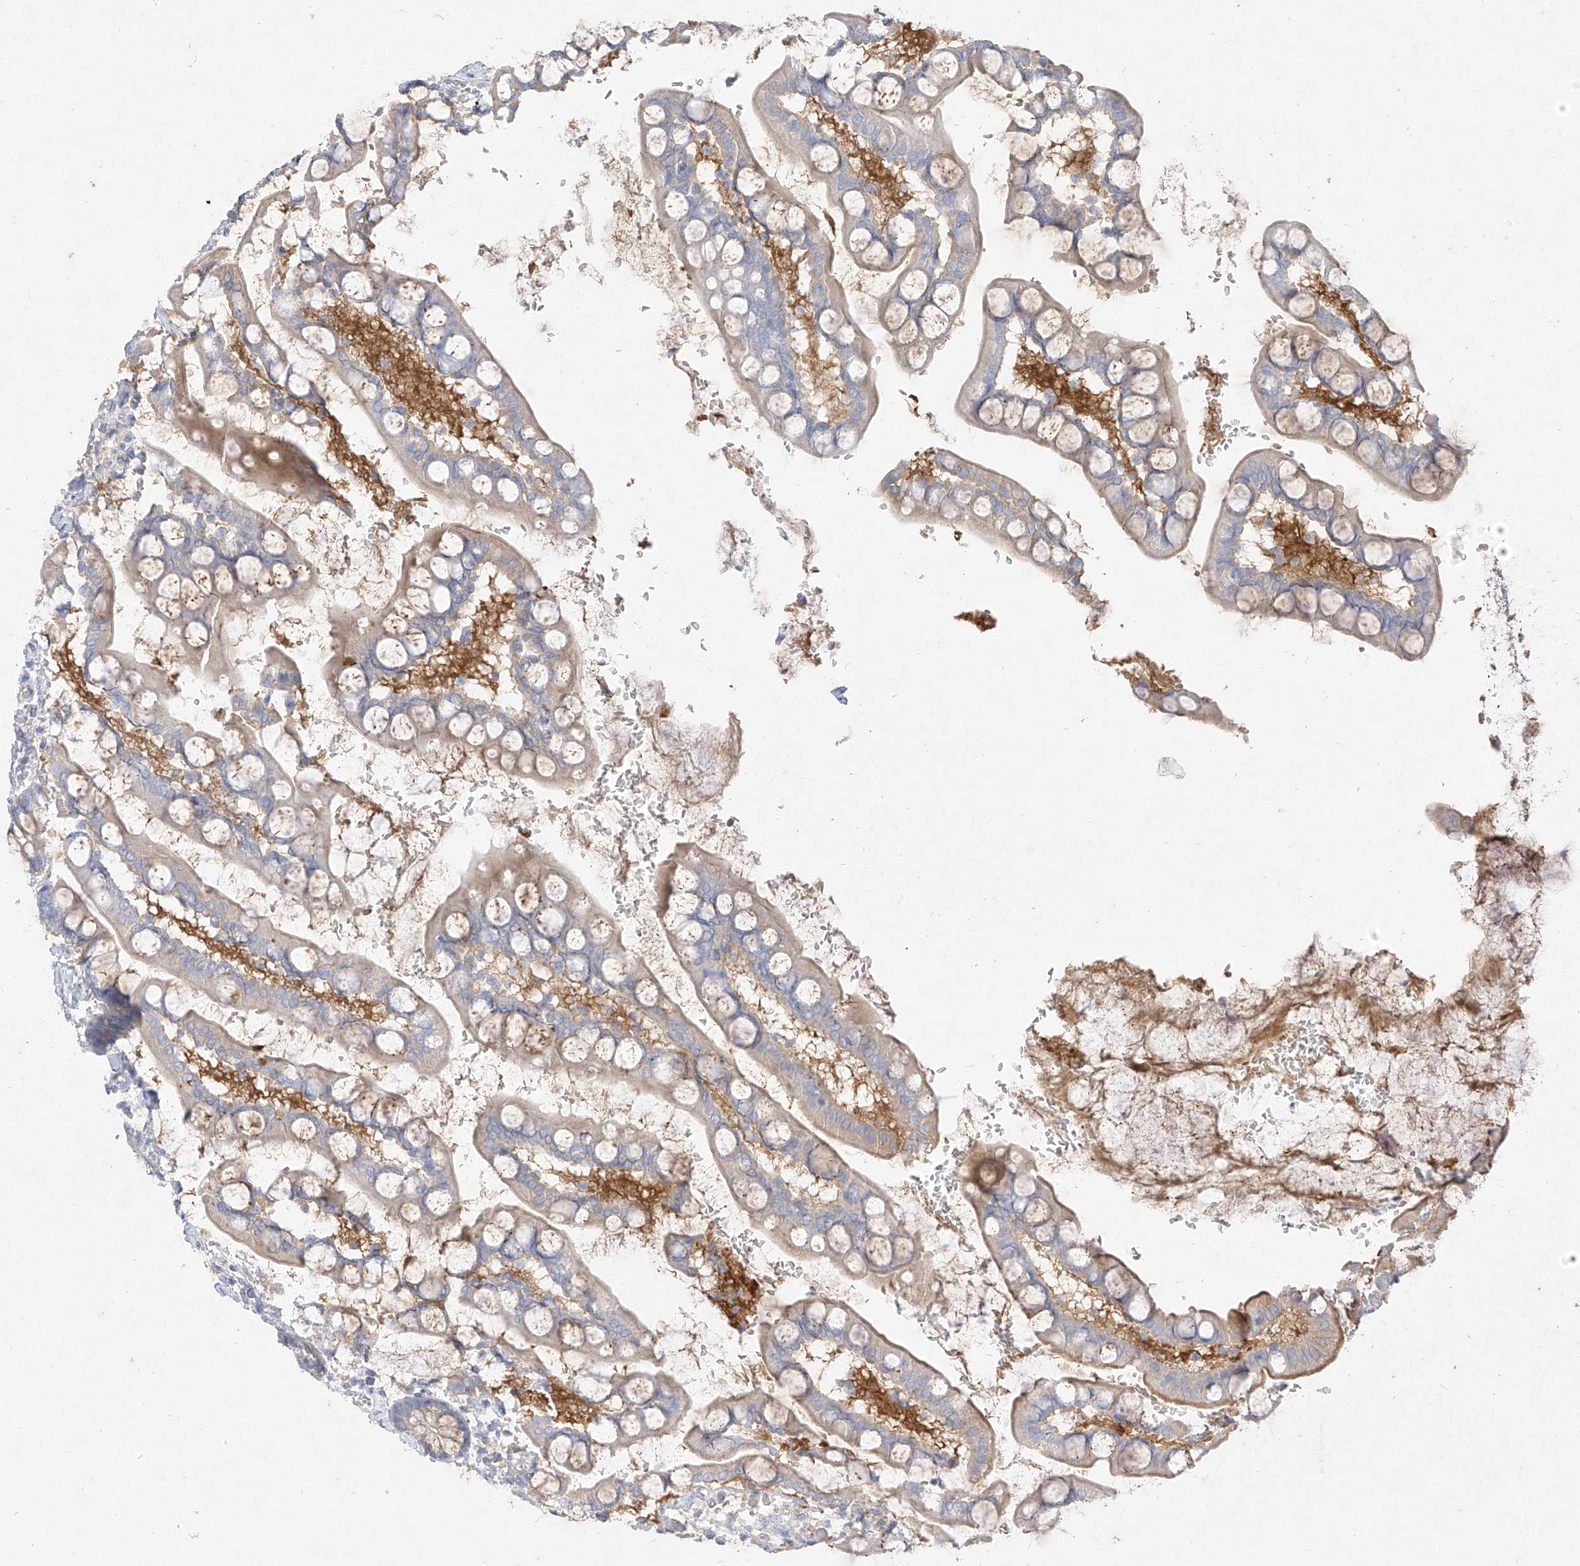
{"staining": {"intensity": "moderate", "quantity": "25%-75%", "location": "cytoplasmic/membranous"}, "tissue": "small intestine", "cell_type": "Glandular cells", "image_type": "normal", "snomed": [{"axis": "morphology", "description": "Normal tissue, NOS"}, {"axis": "topography", "description": "Small intestine"}], "caption": "A brown stain labels moderate cytoplasmic/membranous positivity of a protein in glandular cells of unremarkable small intestine. The protein is shown in brown color, while the nuclei are stained blue.", "gene": "ZZEF1", "patient": {"sex": "male", "age": 52}}